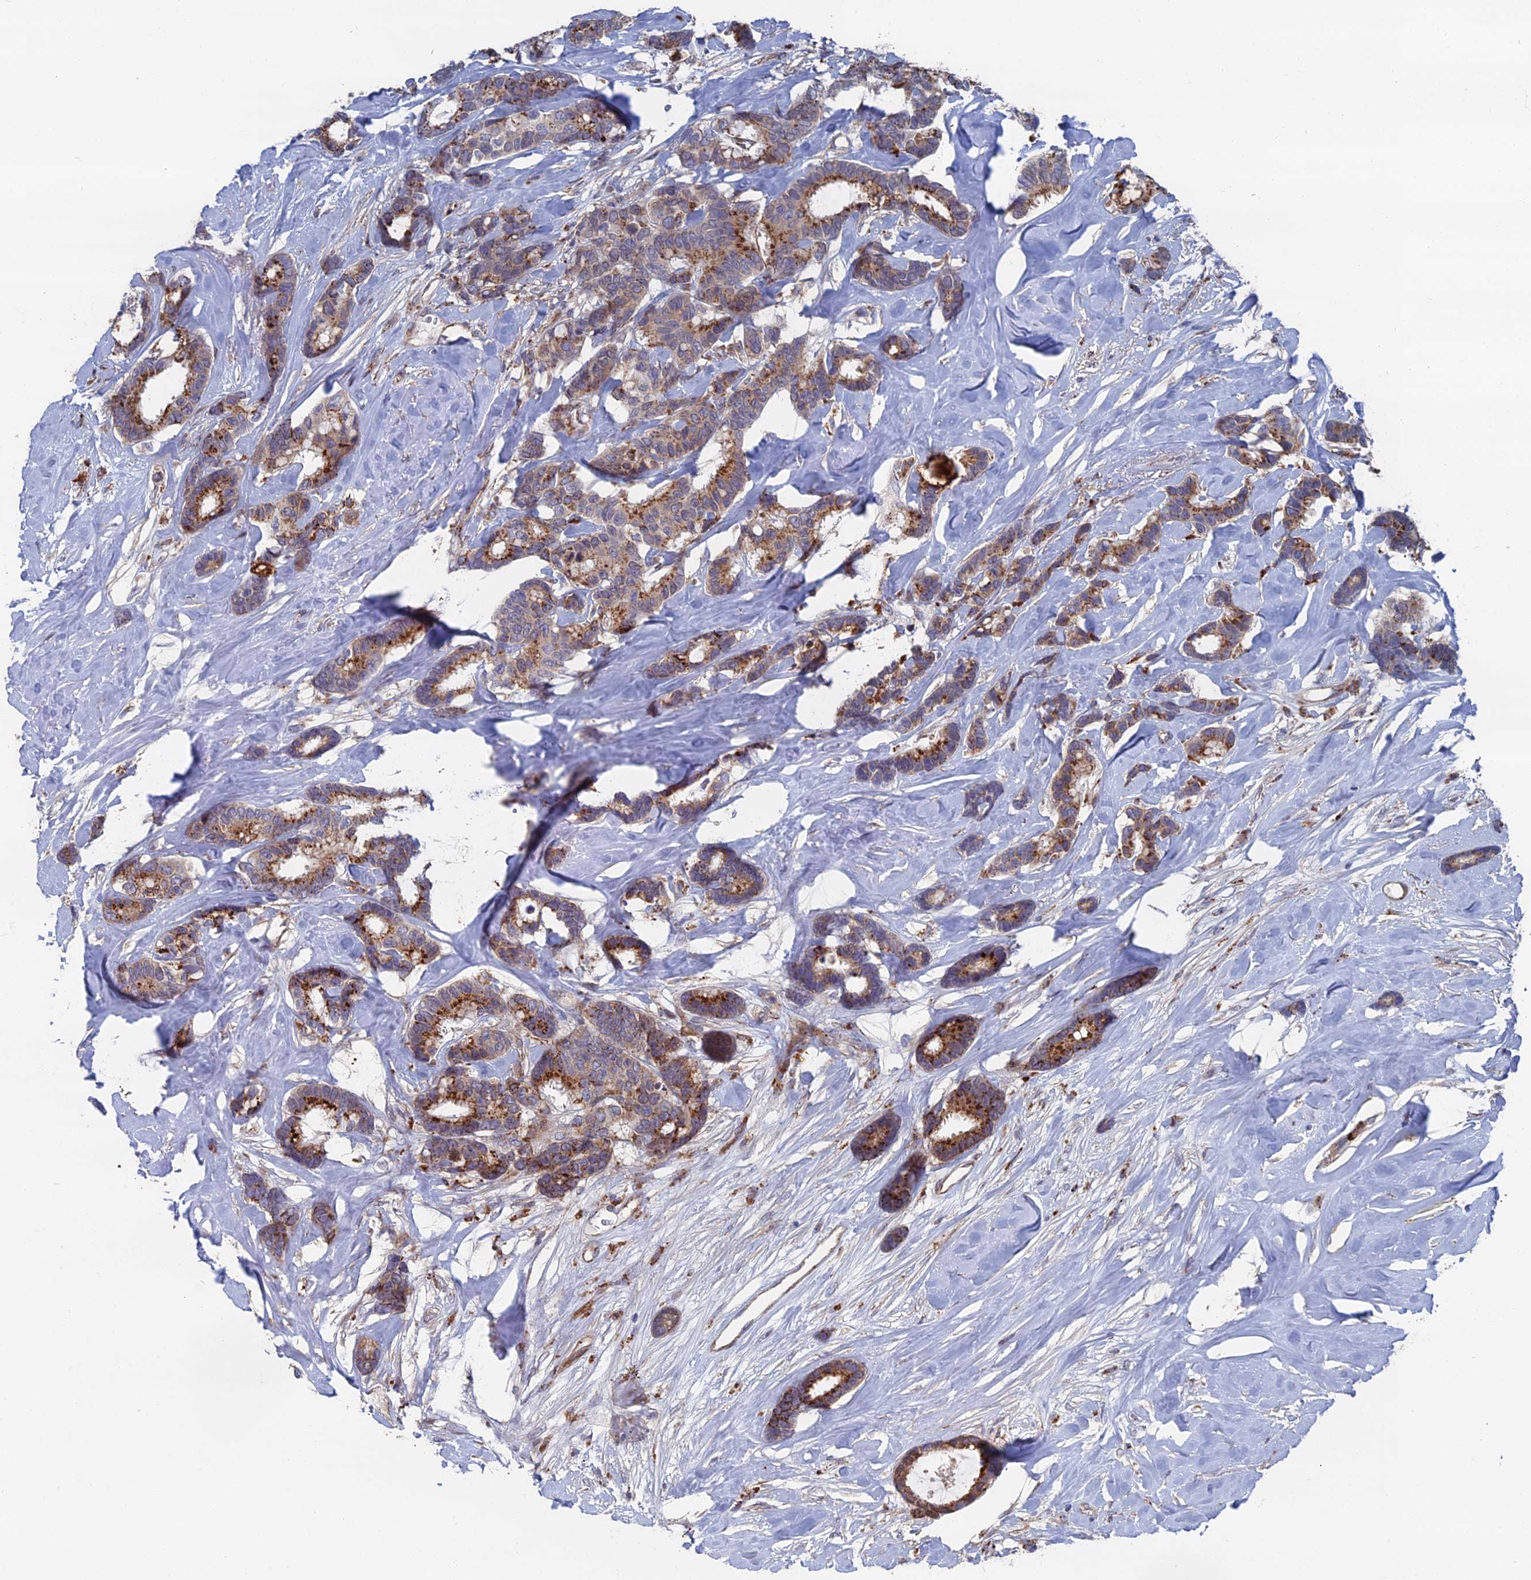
{"staining": {"intensity": "moderate", "quantity": "25%-75%", "location": "cytoplasmic/membranous"}, "tissue": "breast cancer", "cell_type": "Tumor cells", "image_type": "cancer", "snomed": [{"axis": "morphology", "description": "Duct carcinoma"}, {"axis": "topography", "description": "Breast"}], "caption": "IHC histopathology image of human breast cancer (intraductal carcinoma) stained for a protein (brown), which shows medium levels of moderate cytoplasmic/membranous expression in approximately 25%-75% of tumor cells.", "gene": "GTF2IRD1", "patient": {"sex": "female", "age": 87}}